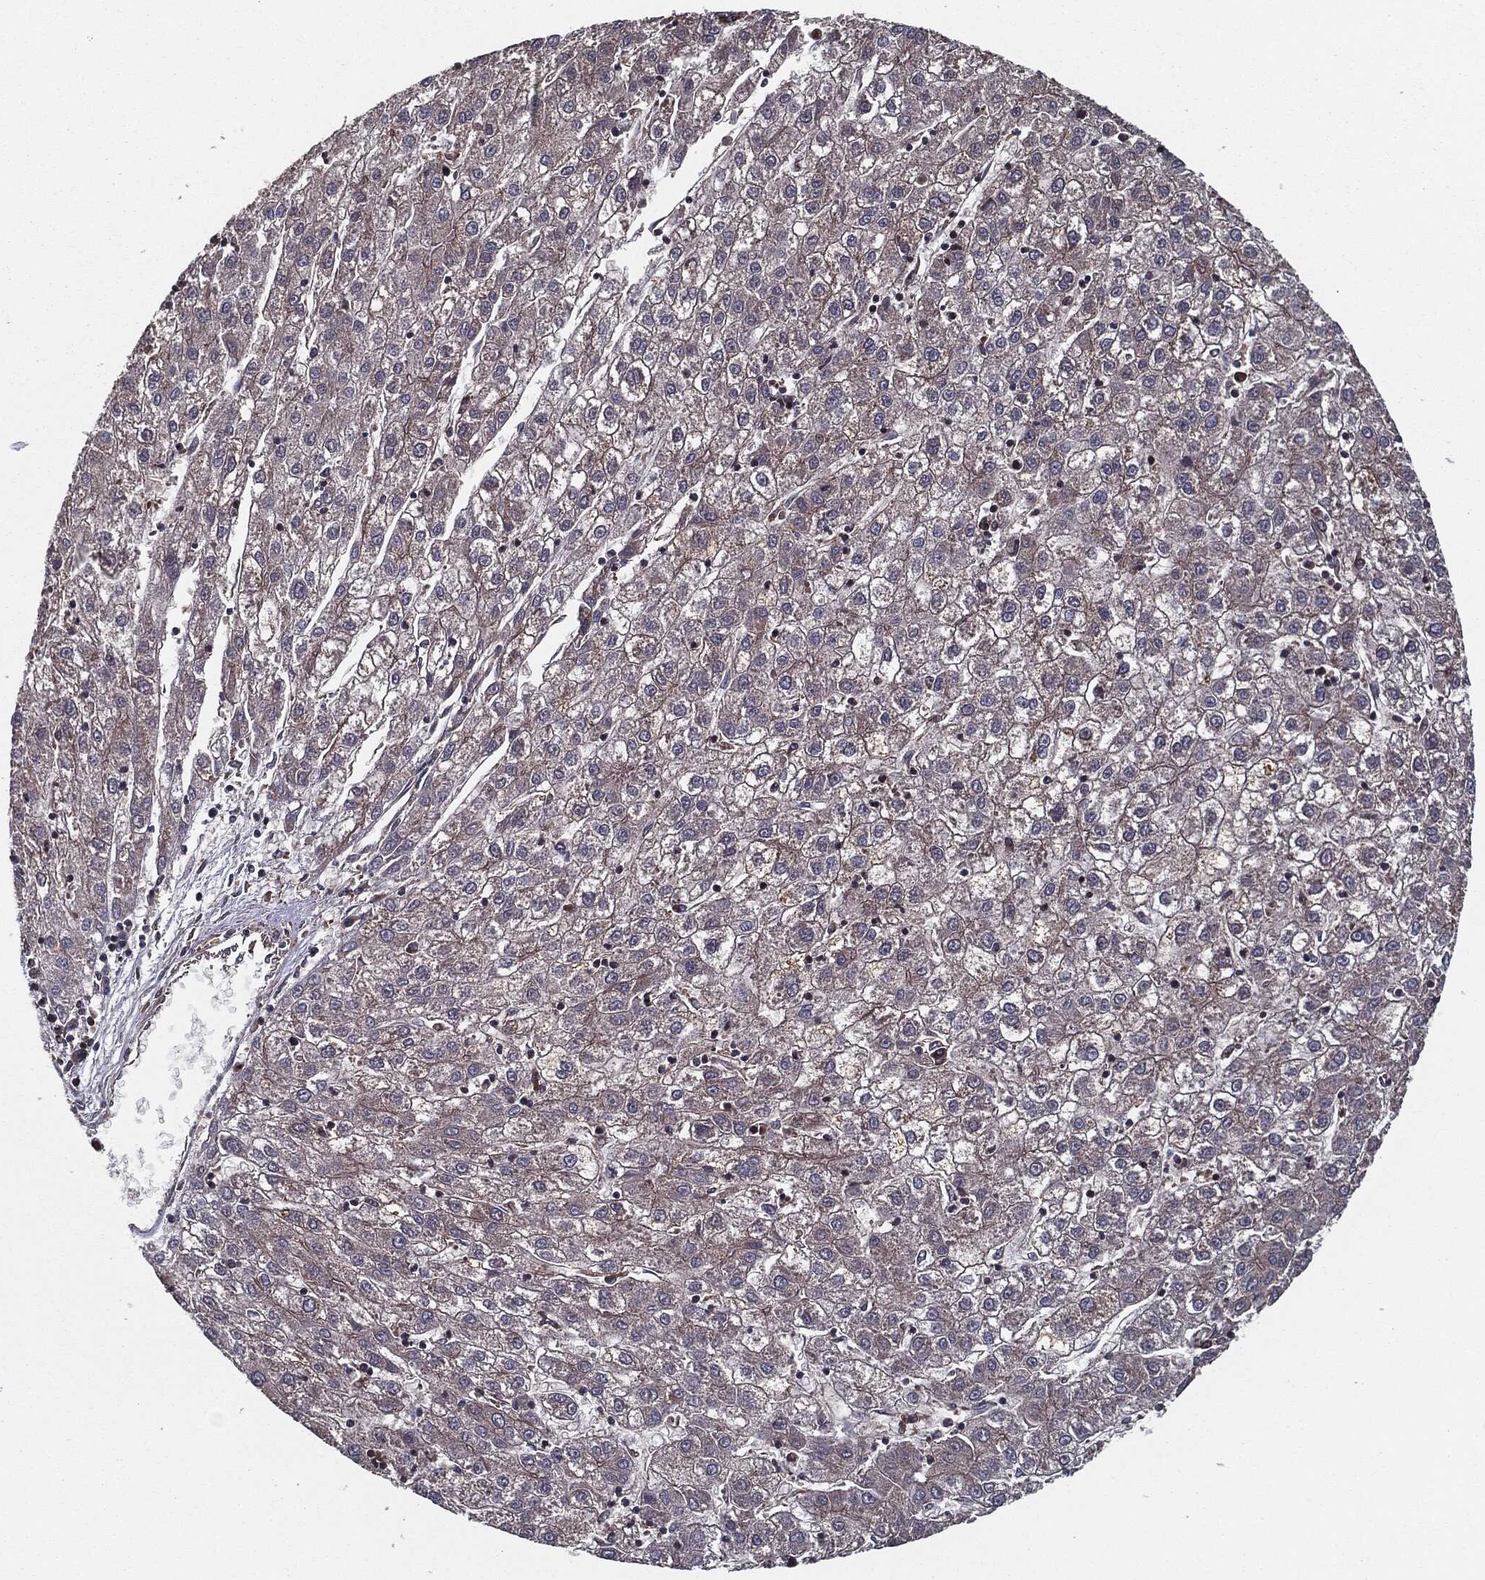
{"staining": {"intensity": "negative", "quantity": "none", "location": "none"}, "tissue": "liver cancer", "cell_type": "Tumor cells", "image_type": "cancer", "snomed": [{"axis": "morphology", "description": "Carcinoma, Hepatocellular, NOS"}, {"axis": "topography", "description": "Liver"}], "caption": "Tumor cells show no significant staining in hepatocellular carcinoma (liver).", "gene": "RAP1GDS1", "patient": {"sex": "male", "age": 72}}